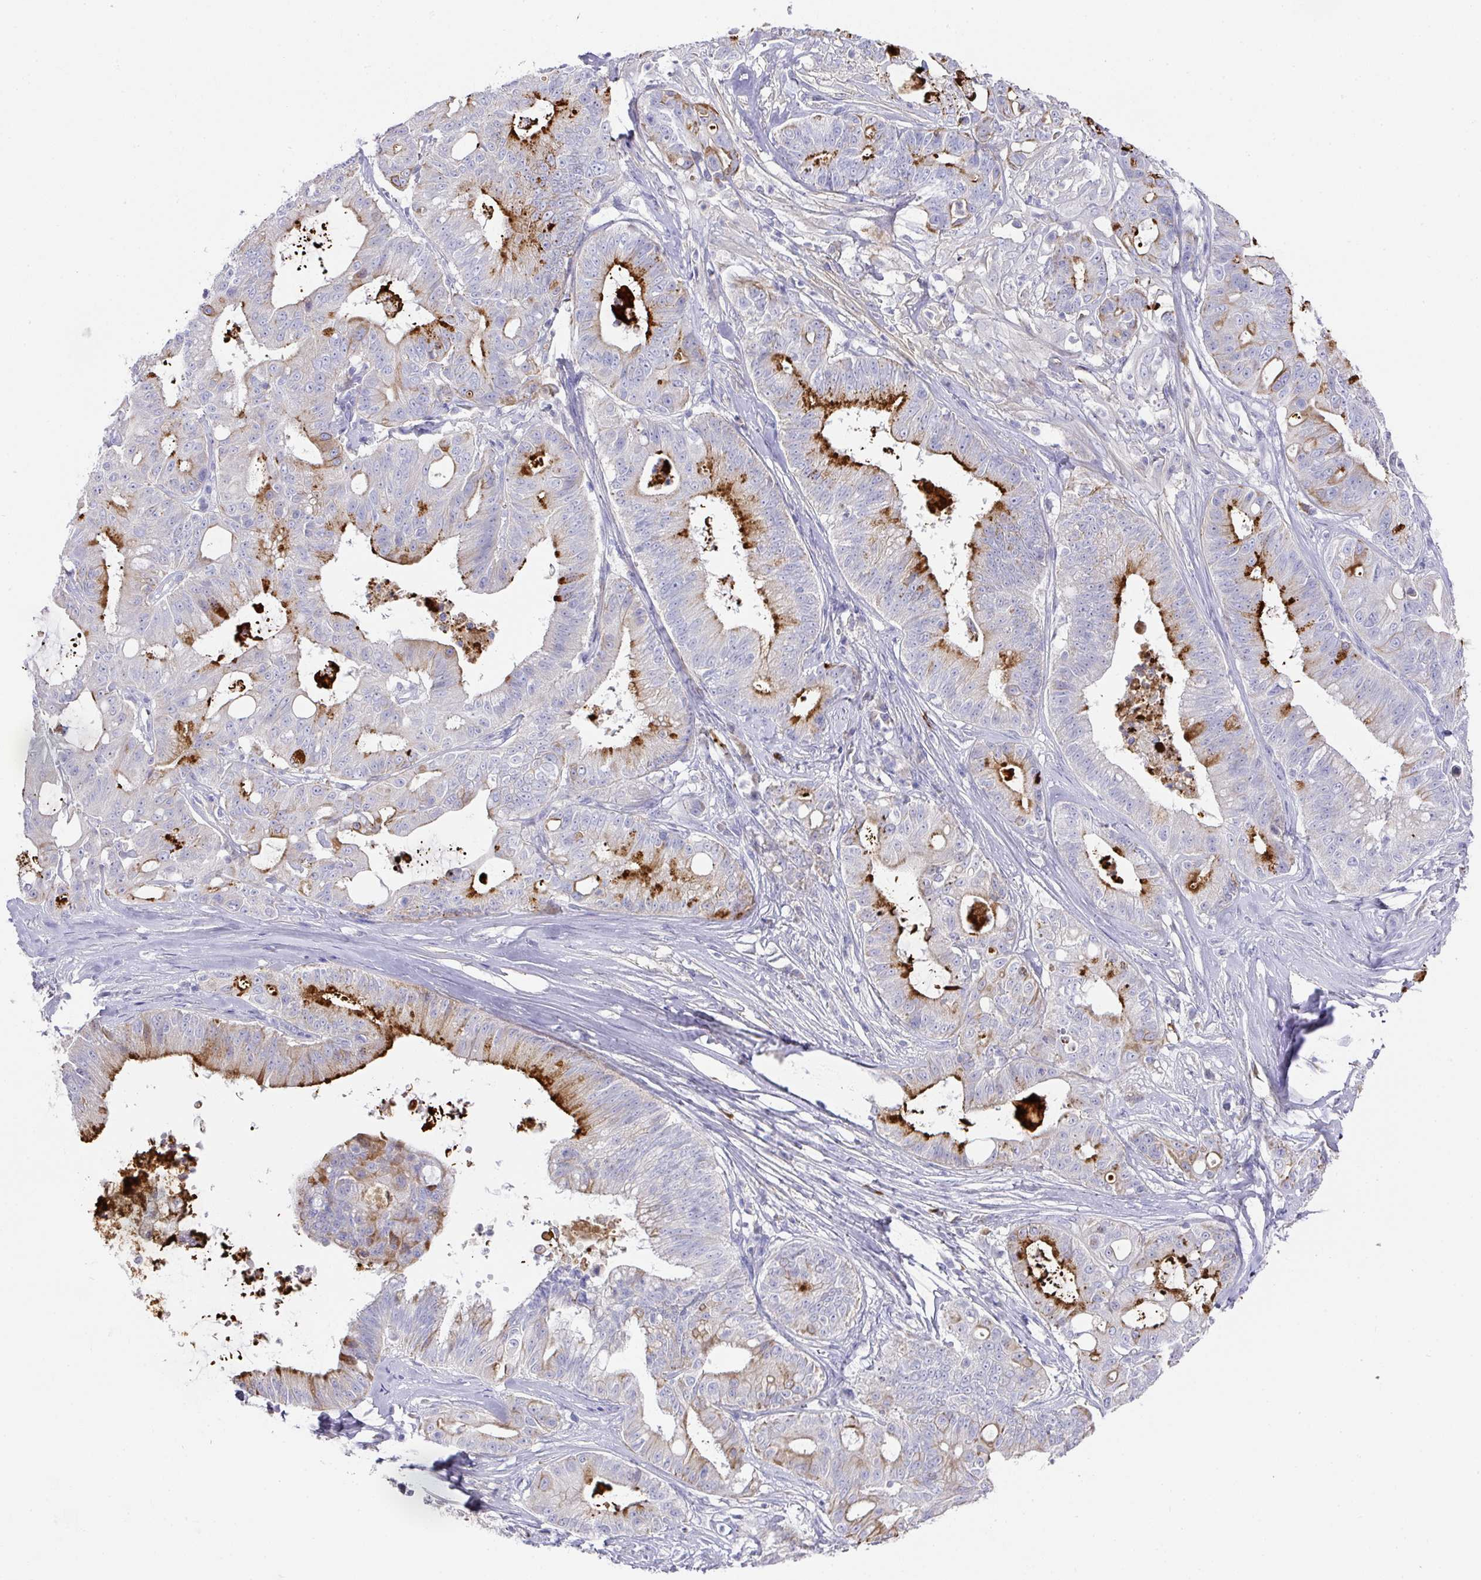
{"staining": {"intensity": "strong", "quantity": "<25%", "location": "cytoplasmic/membranous"}, "tissue": "ovarian cancer", "cell_type": "Tumor cells", "image_type": "cancer", "snomed": [{"axis": "morphology", "description": "Cystadenocarcinoma, mucinous, NOS"}, {"axis": "topography", "description": "Ovary"}], "caption": "Ovarian mucinous cystadenocarcinoma stained with a protein marker displays strong staining in tumor cells.", "gene": "TARM1", "patient": {"sex": "female", "age": 70}}